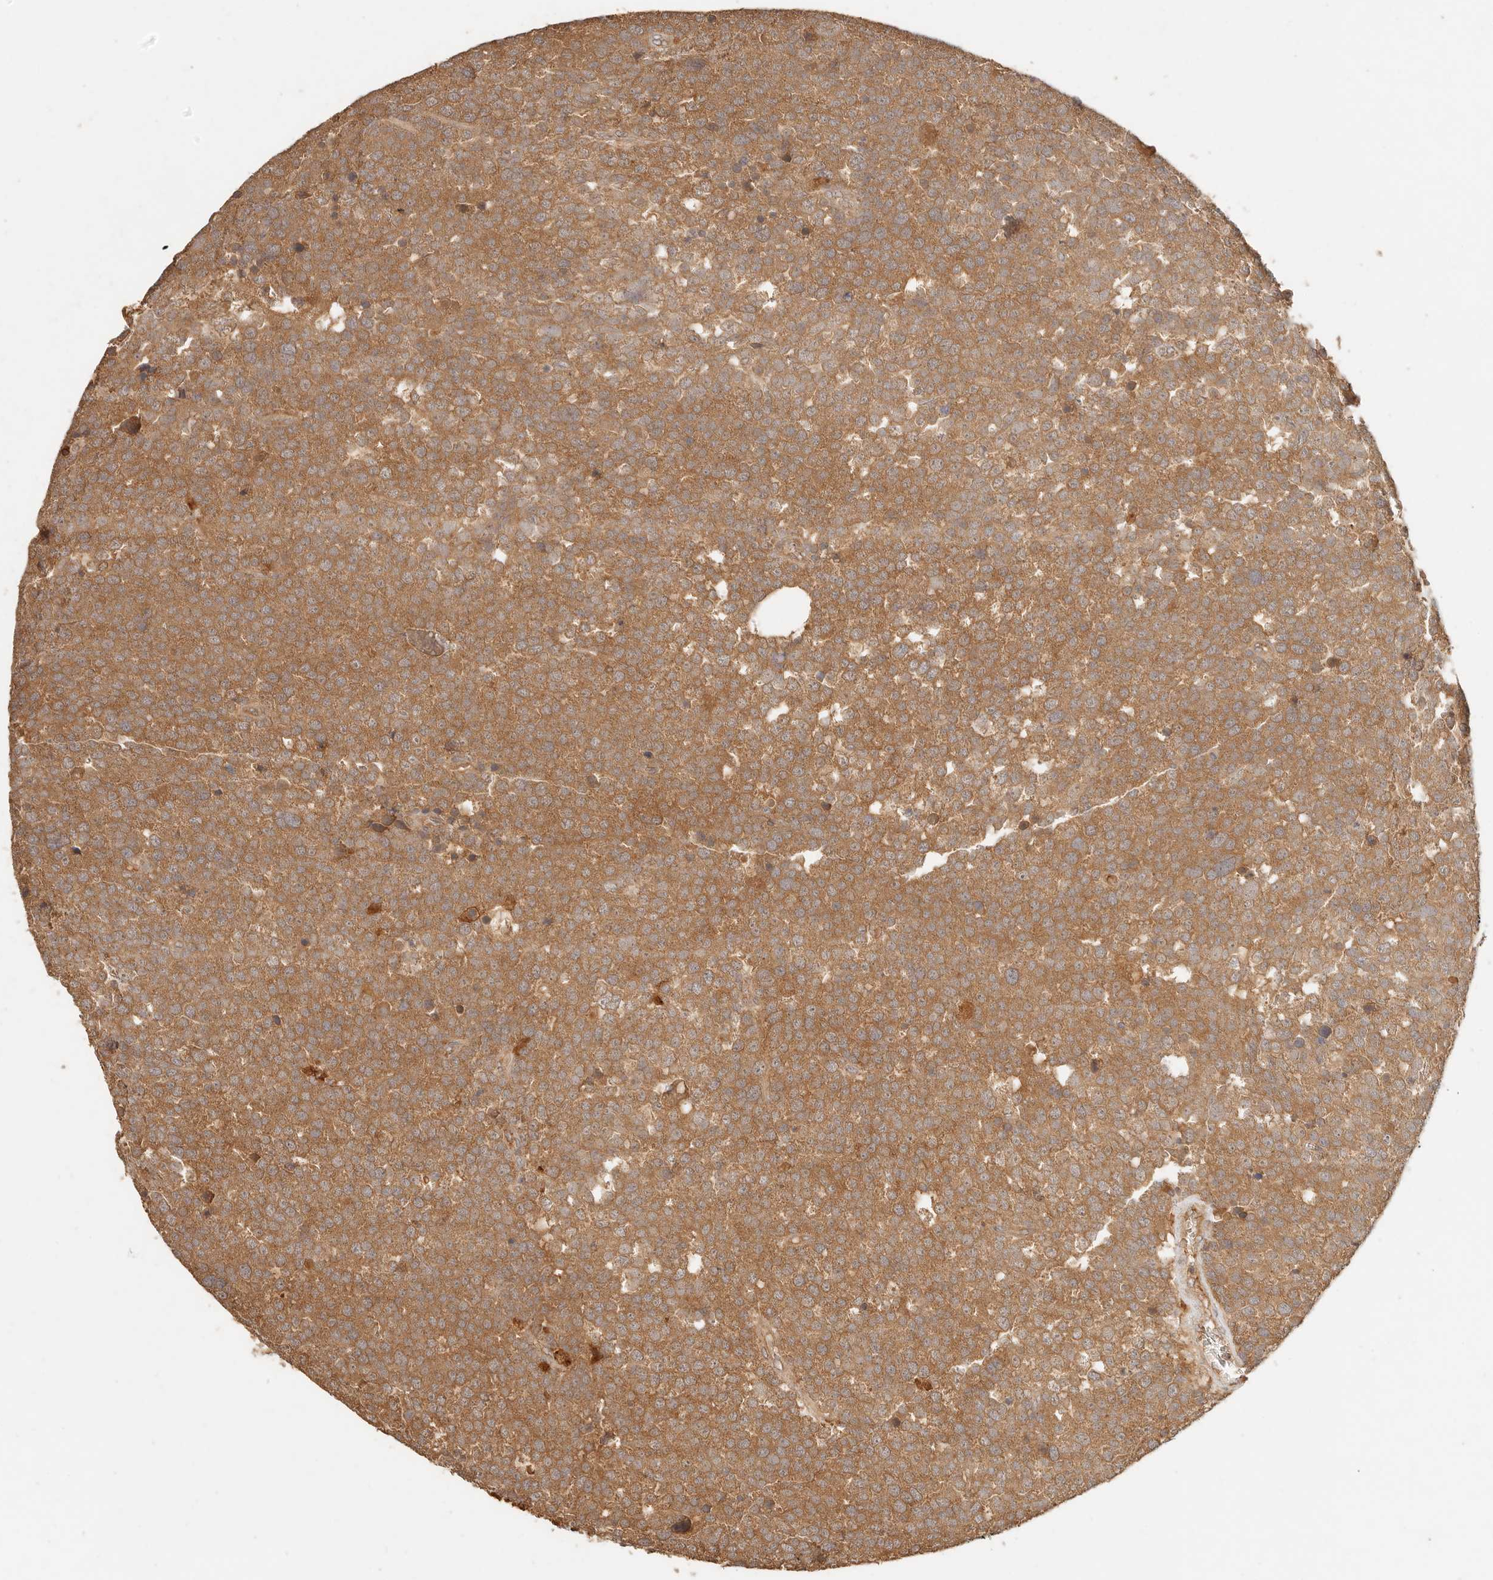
{"staining": {"intensity": "moderate", "quantity": ">75%", "location": "cytoplasmic/membranous"}, "tissue": "testis cancer", "cell_type": "Tumor cells", "image_type": "cancer", "snomed": [{"axis": "morphology", "description": "Seminoma, NOS"}, {"axis": "topography", "description": "Testis"}], "caption": "Moderate cytoplasmic/membranous positivity is present in about >75% of tumor cells in seminoma (testis).", "gene": "INTS11", "patient": {"sex": "male", "age": 71}}